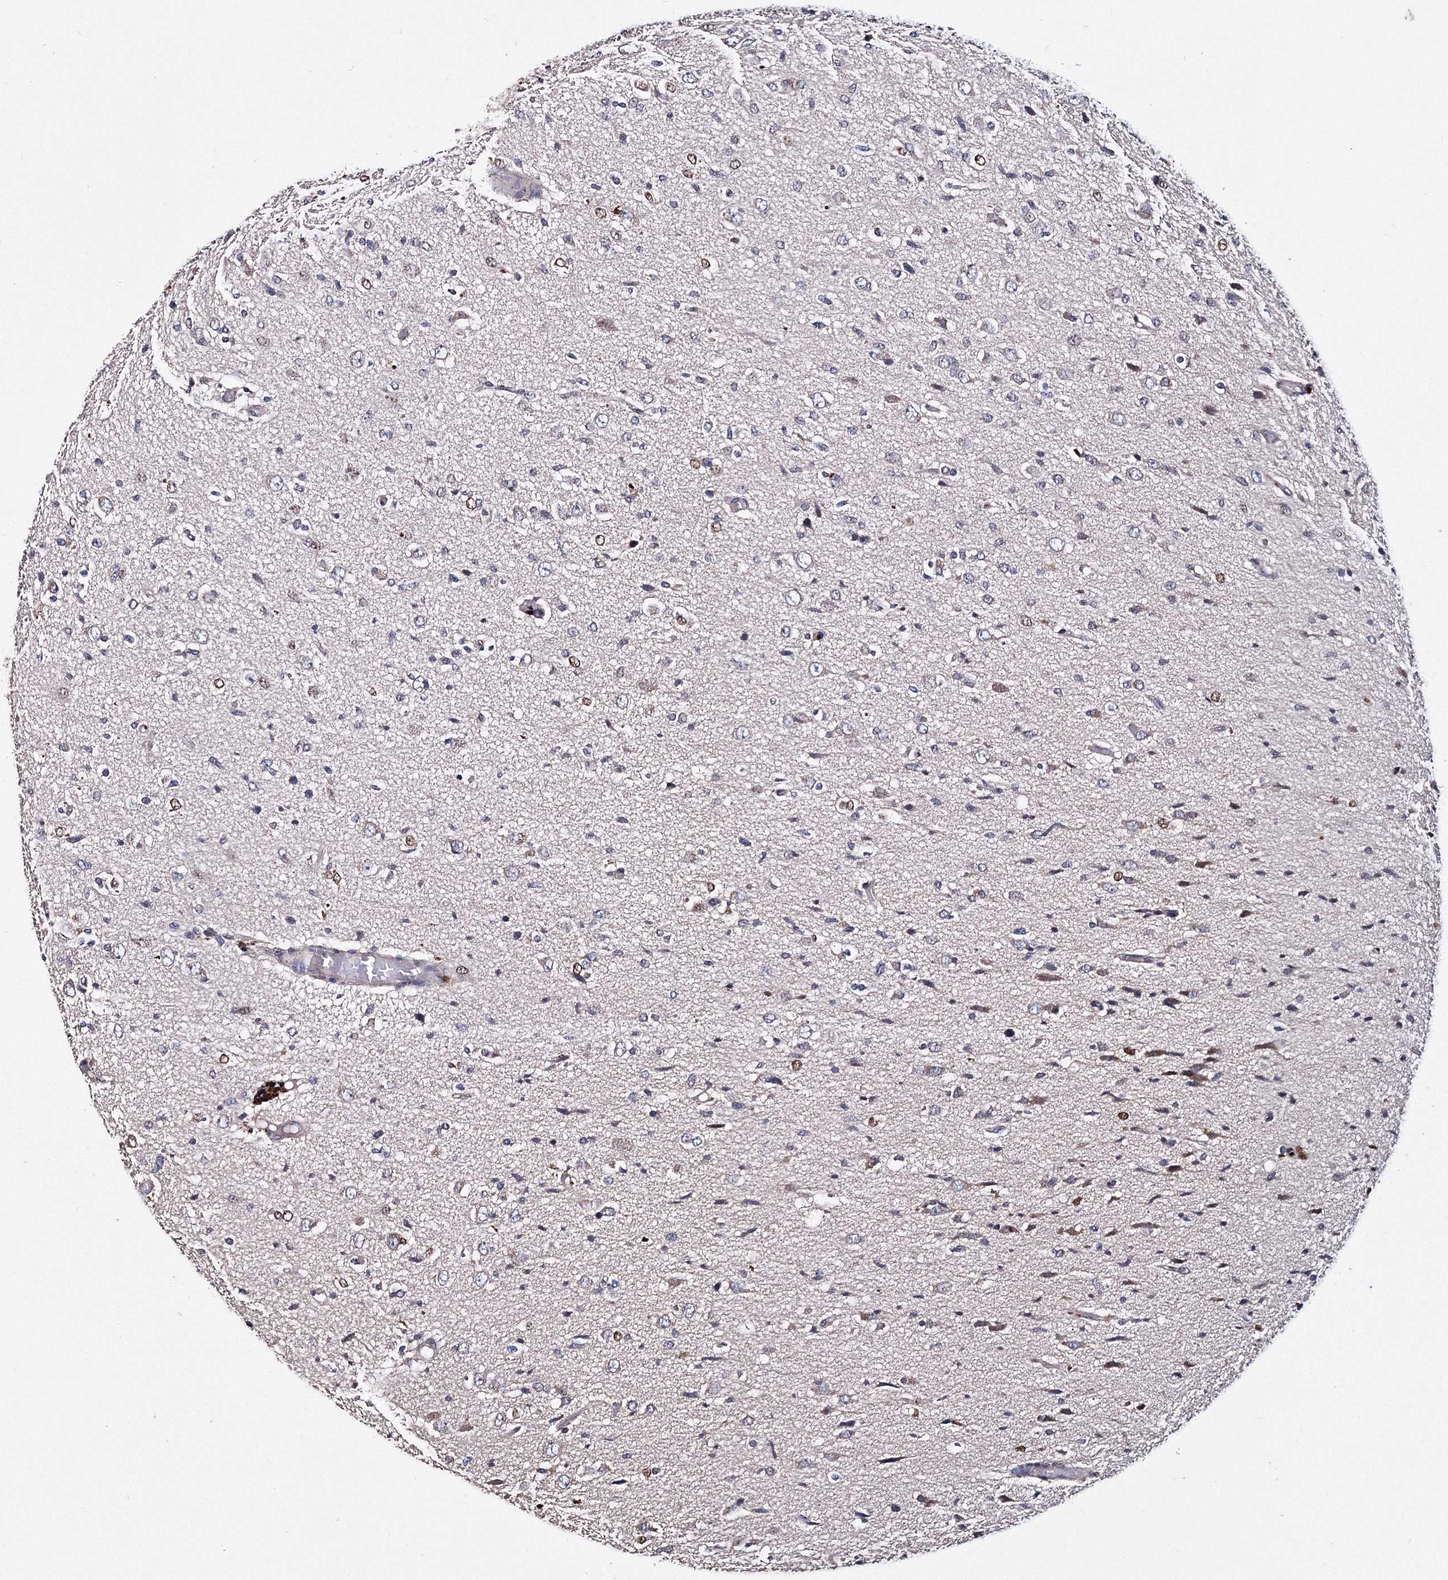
{"staining": {"intensity": "negative", "quantity": "none", "location": "none"}, "tissue": "glioma", "cell_type": "Tumor cells", "image_type": "cancer", "snomed": [{"axis": "morphology", "description": "Glioma, malignant, High grade"}, {"axis": "topography", "description": "Brain"}], "caption": "Immunohistochemistry (IHC) image of glioma stained for a protein (brown), which exhibits no positivity in tumor cells.", "gene": "PHYKPL", "patient": {"sex": "female", "age": 59}}